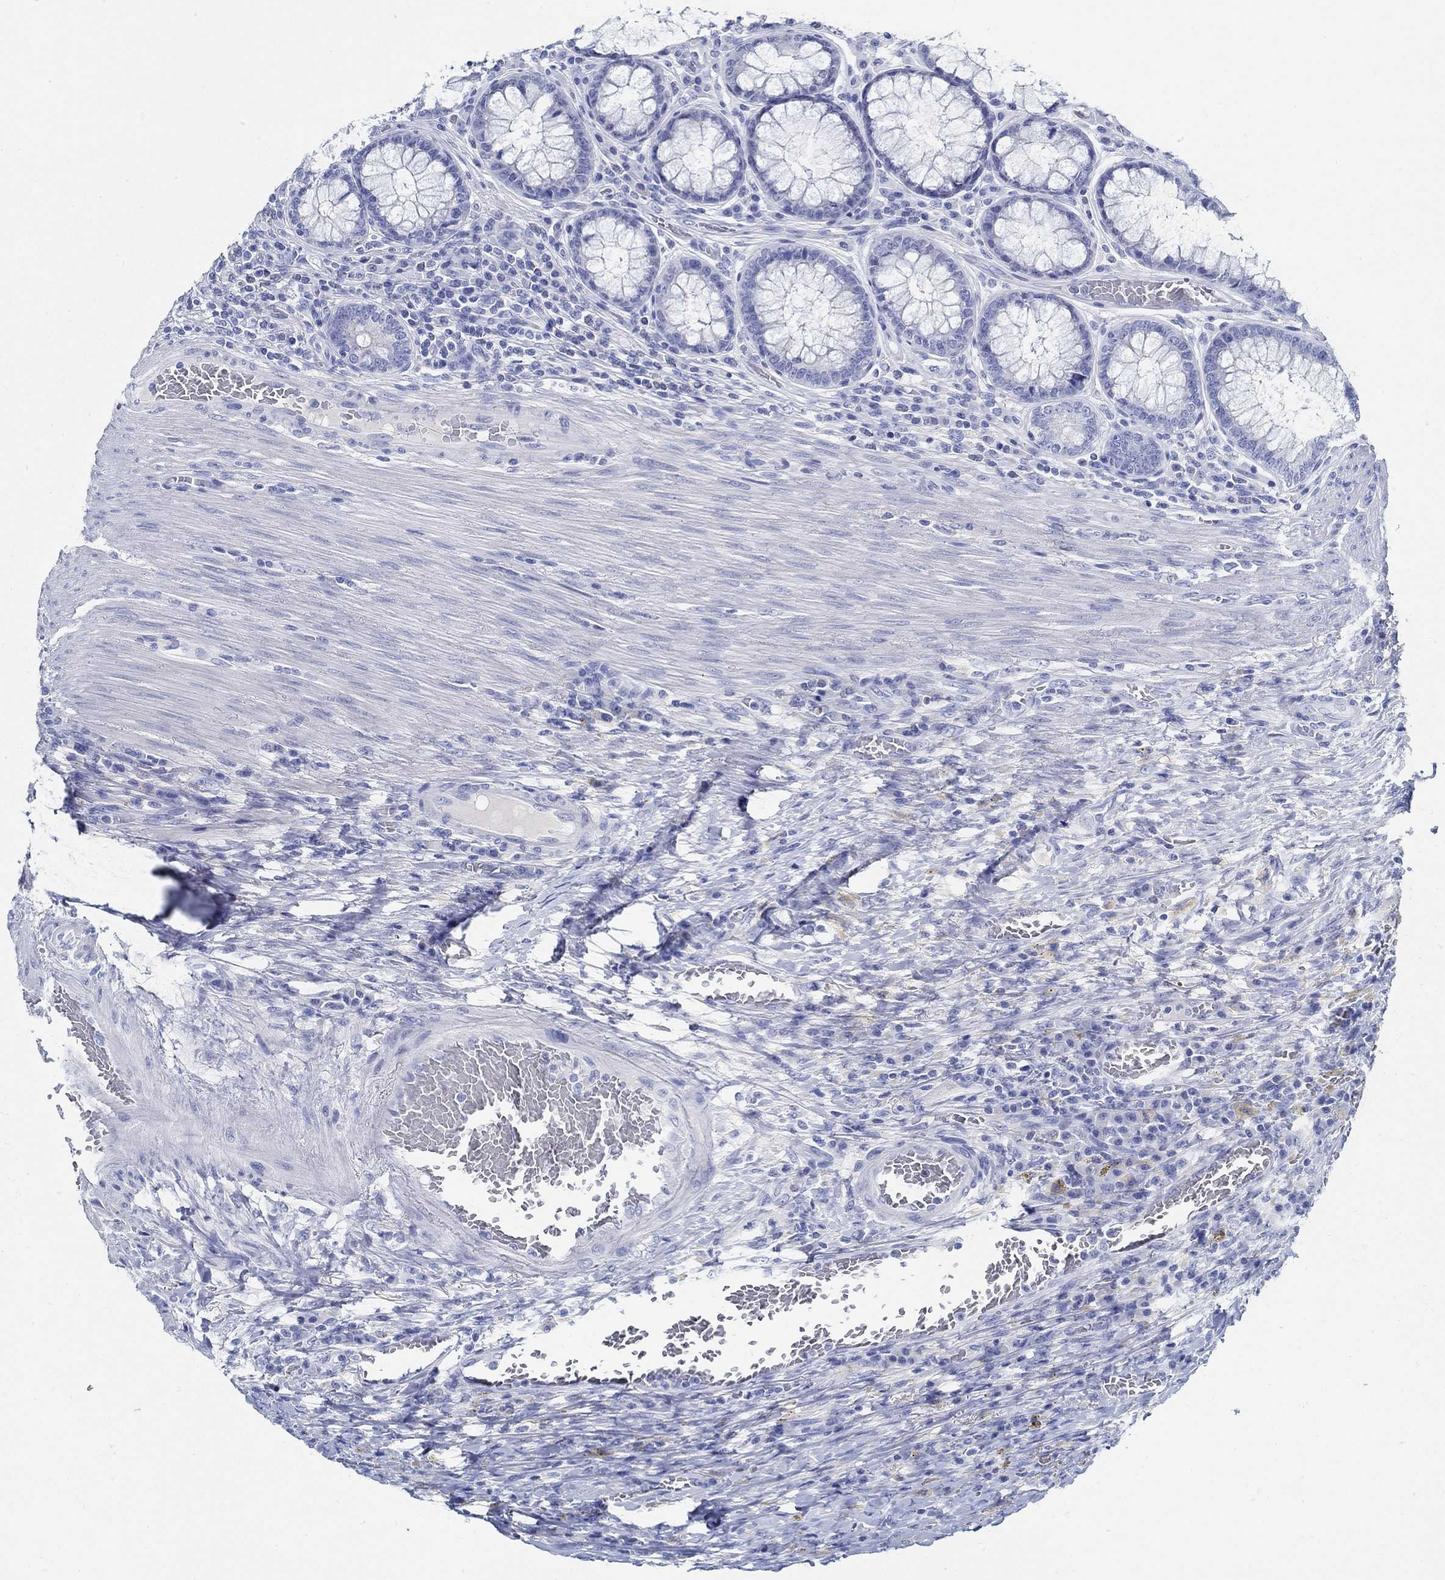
{"staining": {"intensity": "negative", "quantity": "none", "location": "none"}, "tissue": "colorectal cancer", "cell_type": "Tumor cells", "image_type": "cancer", "snomed": [{"axis": "morphology", "description": "Adenocarcinoma, NOS"}, {"axis": "topography", "description": "Colon"}], "caption": "Immunohistochemistry (IHC) micrograph of colorectal cancer (adenocarcinoma) stained for a protein (brown), which exhibits no expression in tumor cells. Brightfield microscopy of immunohistochemistry (IHC) stained with DAB (brown) and hematoxylin (blue), captured at high magnification.", "gene": "SLC45A1", "patient": {"sex": "female", "age": 86}}